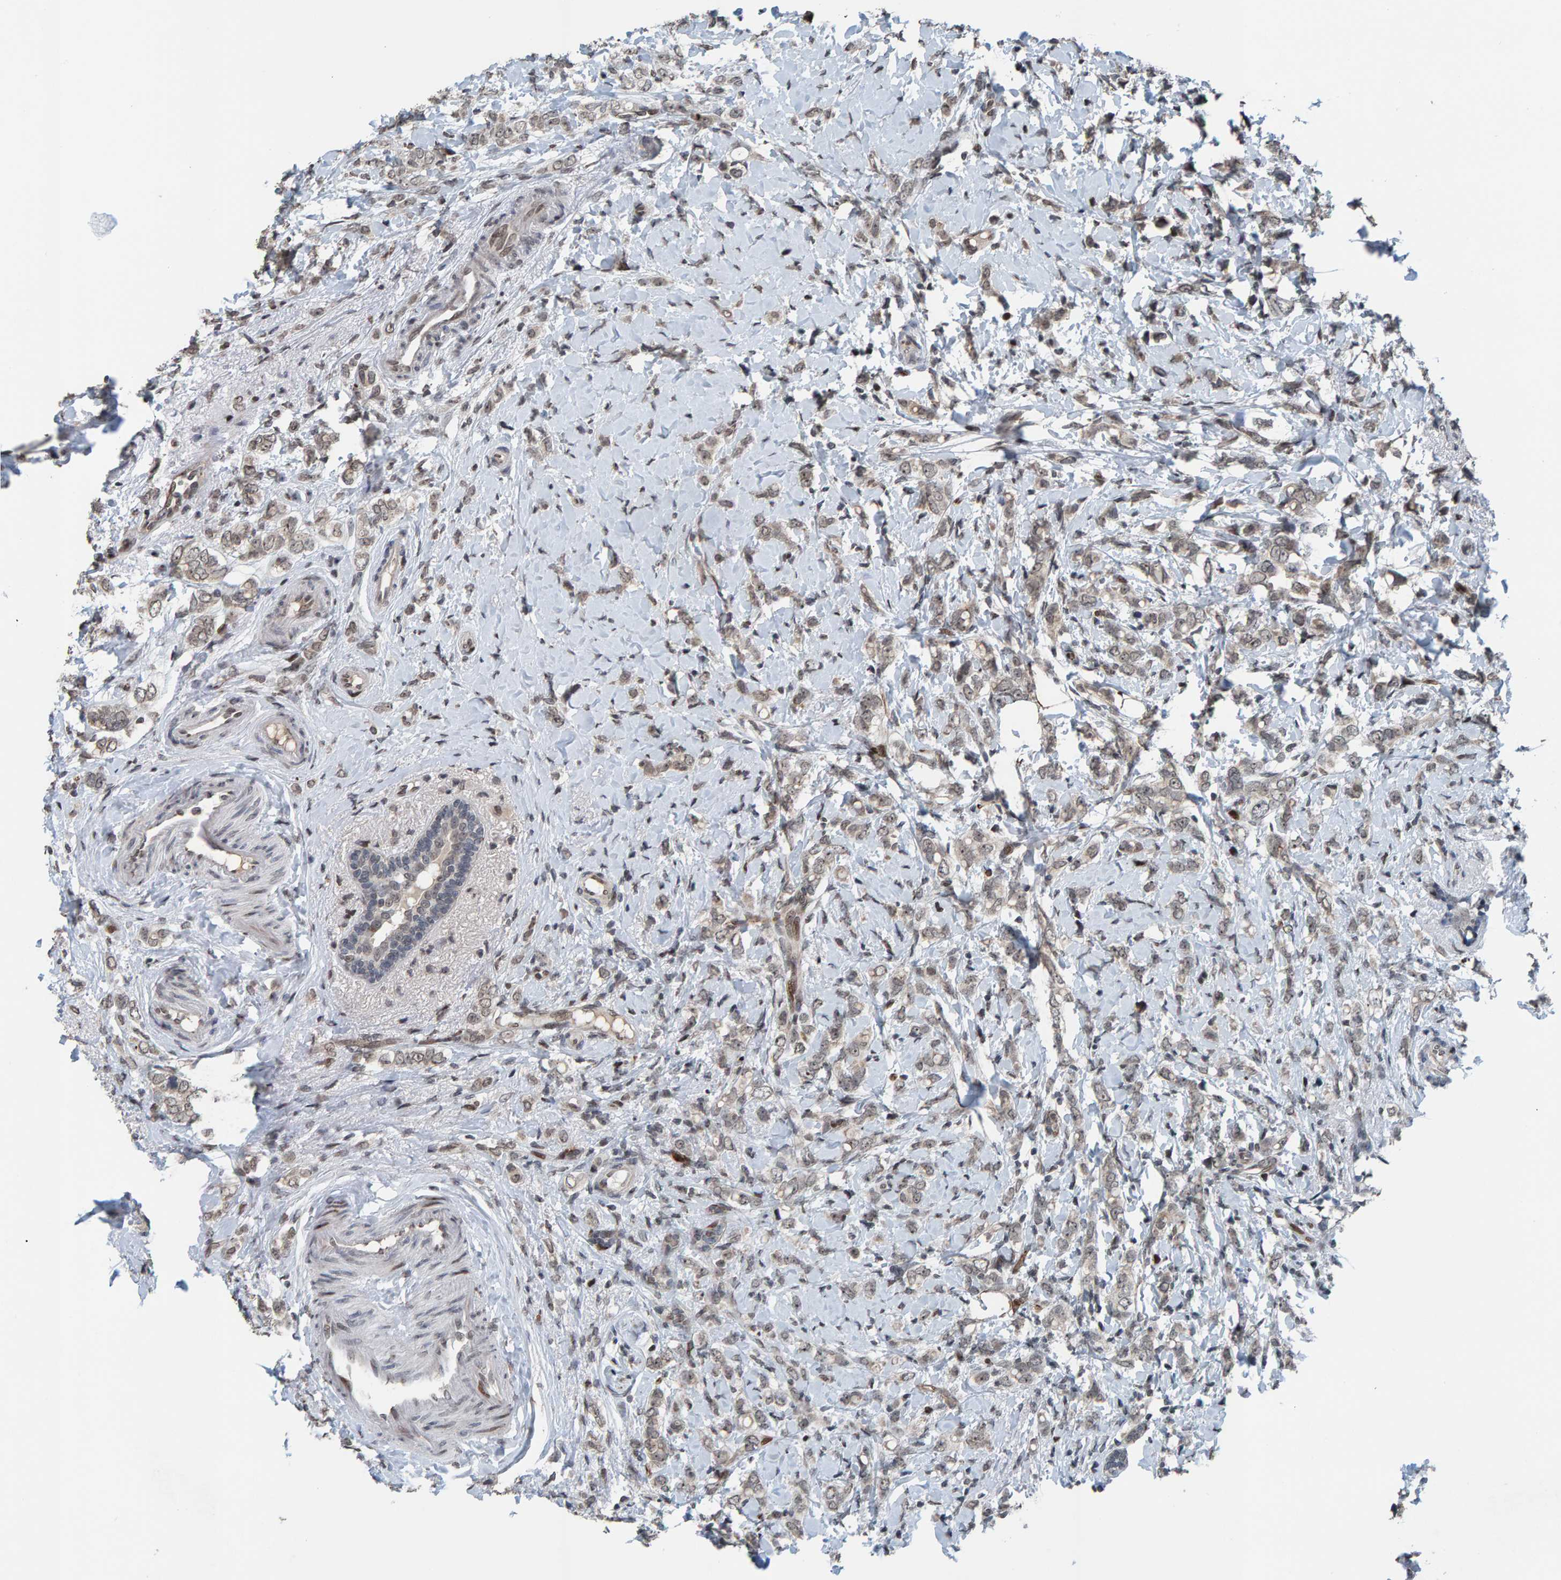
{"staining": {"intensity": "weak", "quantity": ">75%", "location": "cytoplasmic/membranous"}, "tissue": "breast cancer", "cell_type": "Tumor cells", "image_type": "cancer", "snomed": [{"axis": "morphology", "description": "Normal tissue, NOS"}, {"axis": "morphology", "description": "Lobular carcinoma"}, {"axis": "topography", "description": "Breast"}], "caption": "Brown immunohistochemical staining in breast cancer (lobular carcinoma) displays weak cytoplasmic/membranous staining in about >75% of tumor cells.", "gene": "ZNF366", "patient": {"sex": "female", "age": 47}}